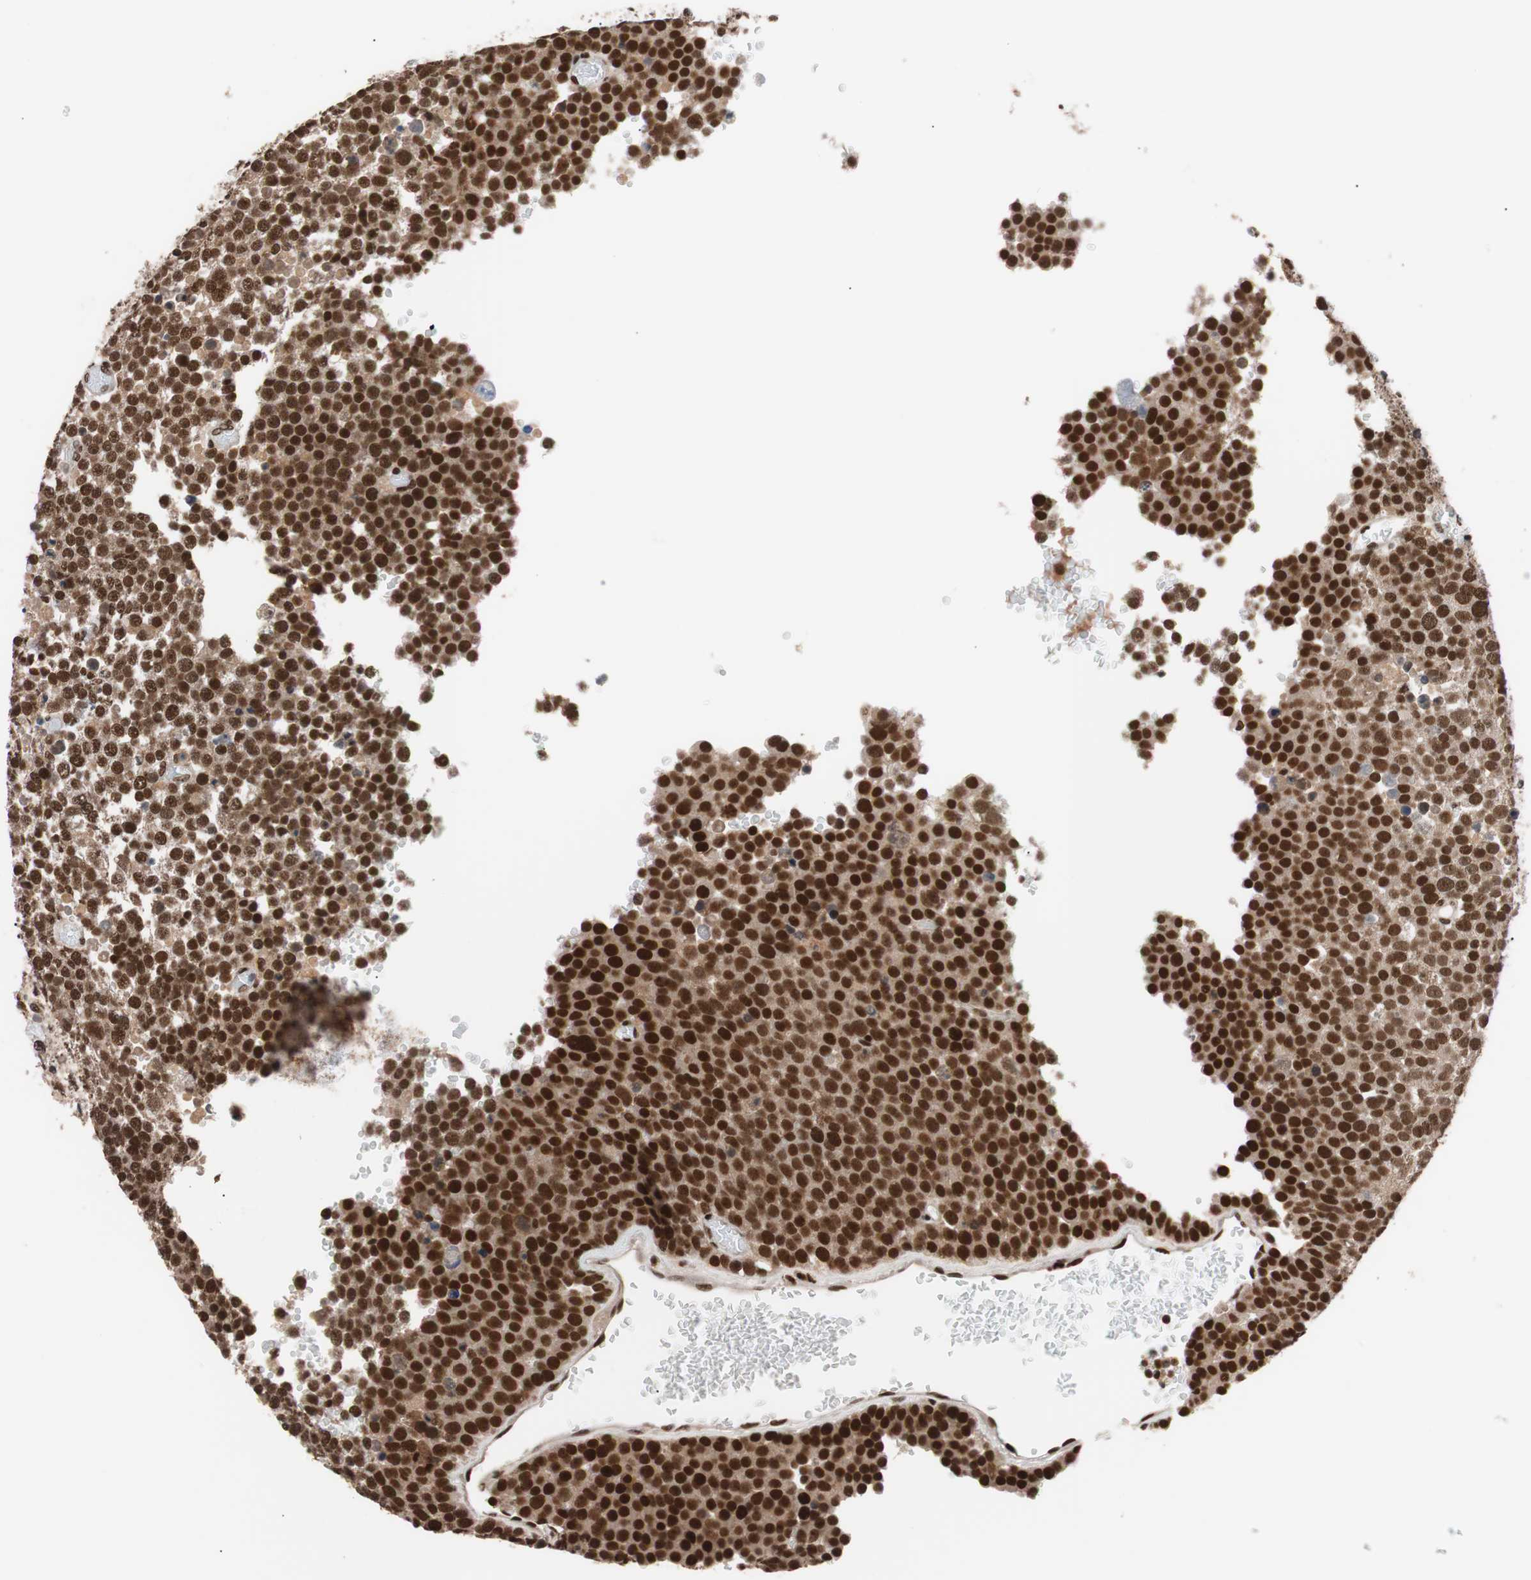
{"staining": {"intensity": "strong", "quantity": ">75%", "location": "cytoplasmic/membranous,nuclear"}, "tissue": "testis cancer", "cell_type": "Tumor cells", "image_type": "cancer", "snomed": [{"axis": "morphology", "description": "Seminoma, NOS"}, {"axis": "topography", "description": "Testis"}], "caption": "An image showing strong cytoplasmic/membranous and nuclear staining in approximately >75% of tumor cells in testis cancer (seminoma), as visualized by brown immunohistochemical staining.", "gene": "CHAMP1", "patient": {"sex": "male", "age": 71}}